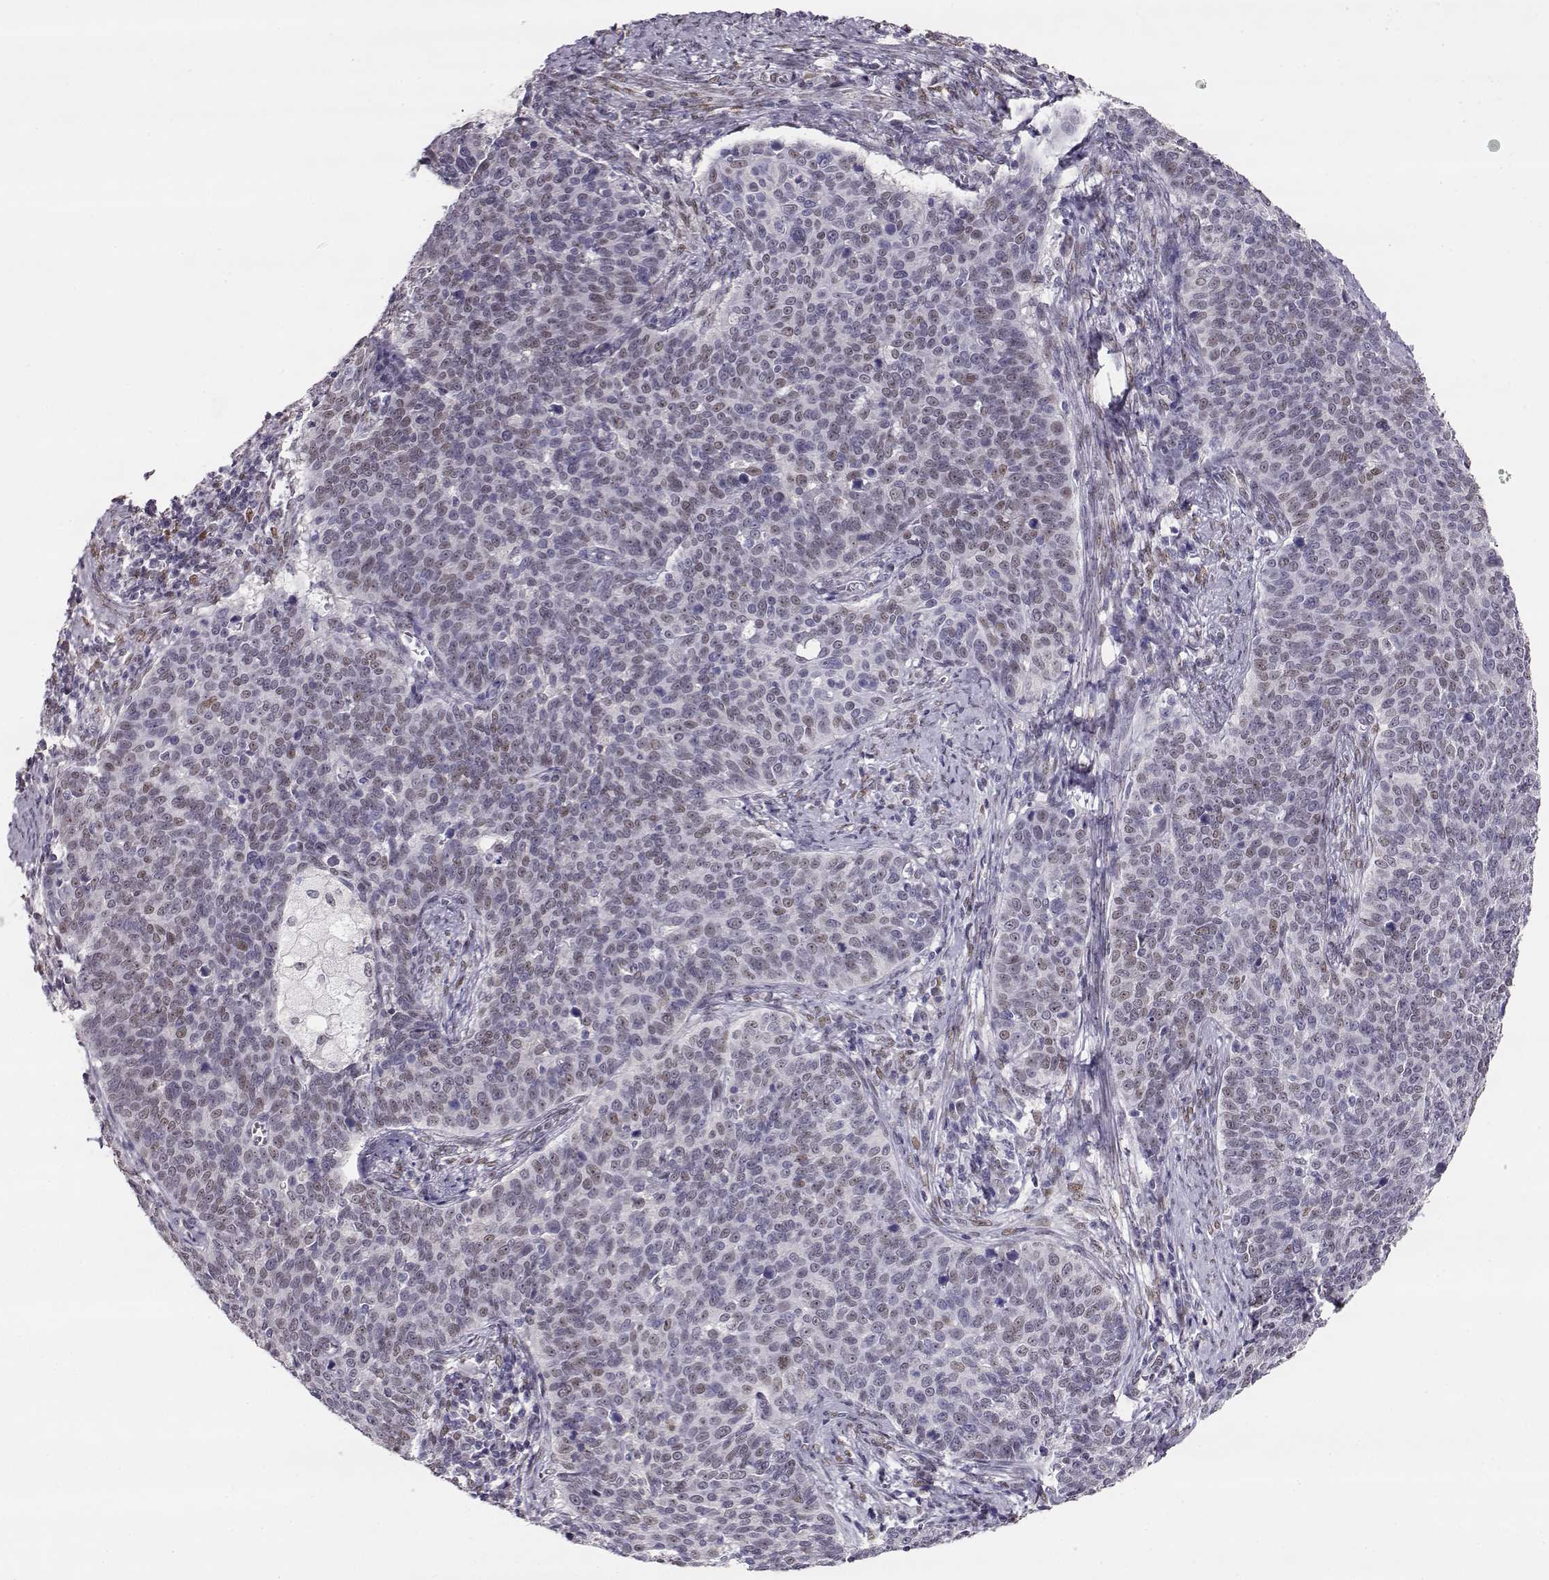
{"staining": {"intensity": "weak", "quantity": "25%-75%", "location": "nuclear"}, "tissue": "cervical cancer", "cell_type": "Tumor cells", "image_type": "cancer", "snomed": [{"axis": "morphology", "description": "Squamous cell carcinoma, NOS"}, {"axis": "topography", "description": "Cervix"}], "caption": "Tumor cells show weak nuclear staining in about 25%-75% of cells in squamous cell carcinoma (cervical).", "gene": "POLI", "patient": {"sex": "female", "age": 39}}